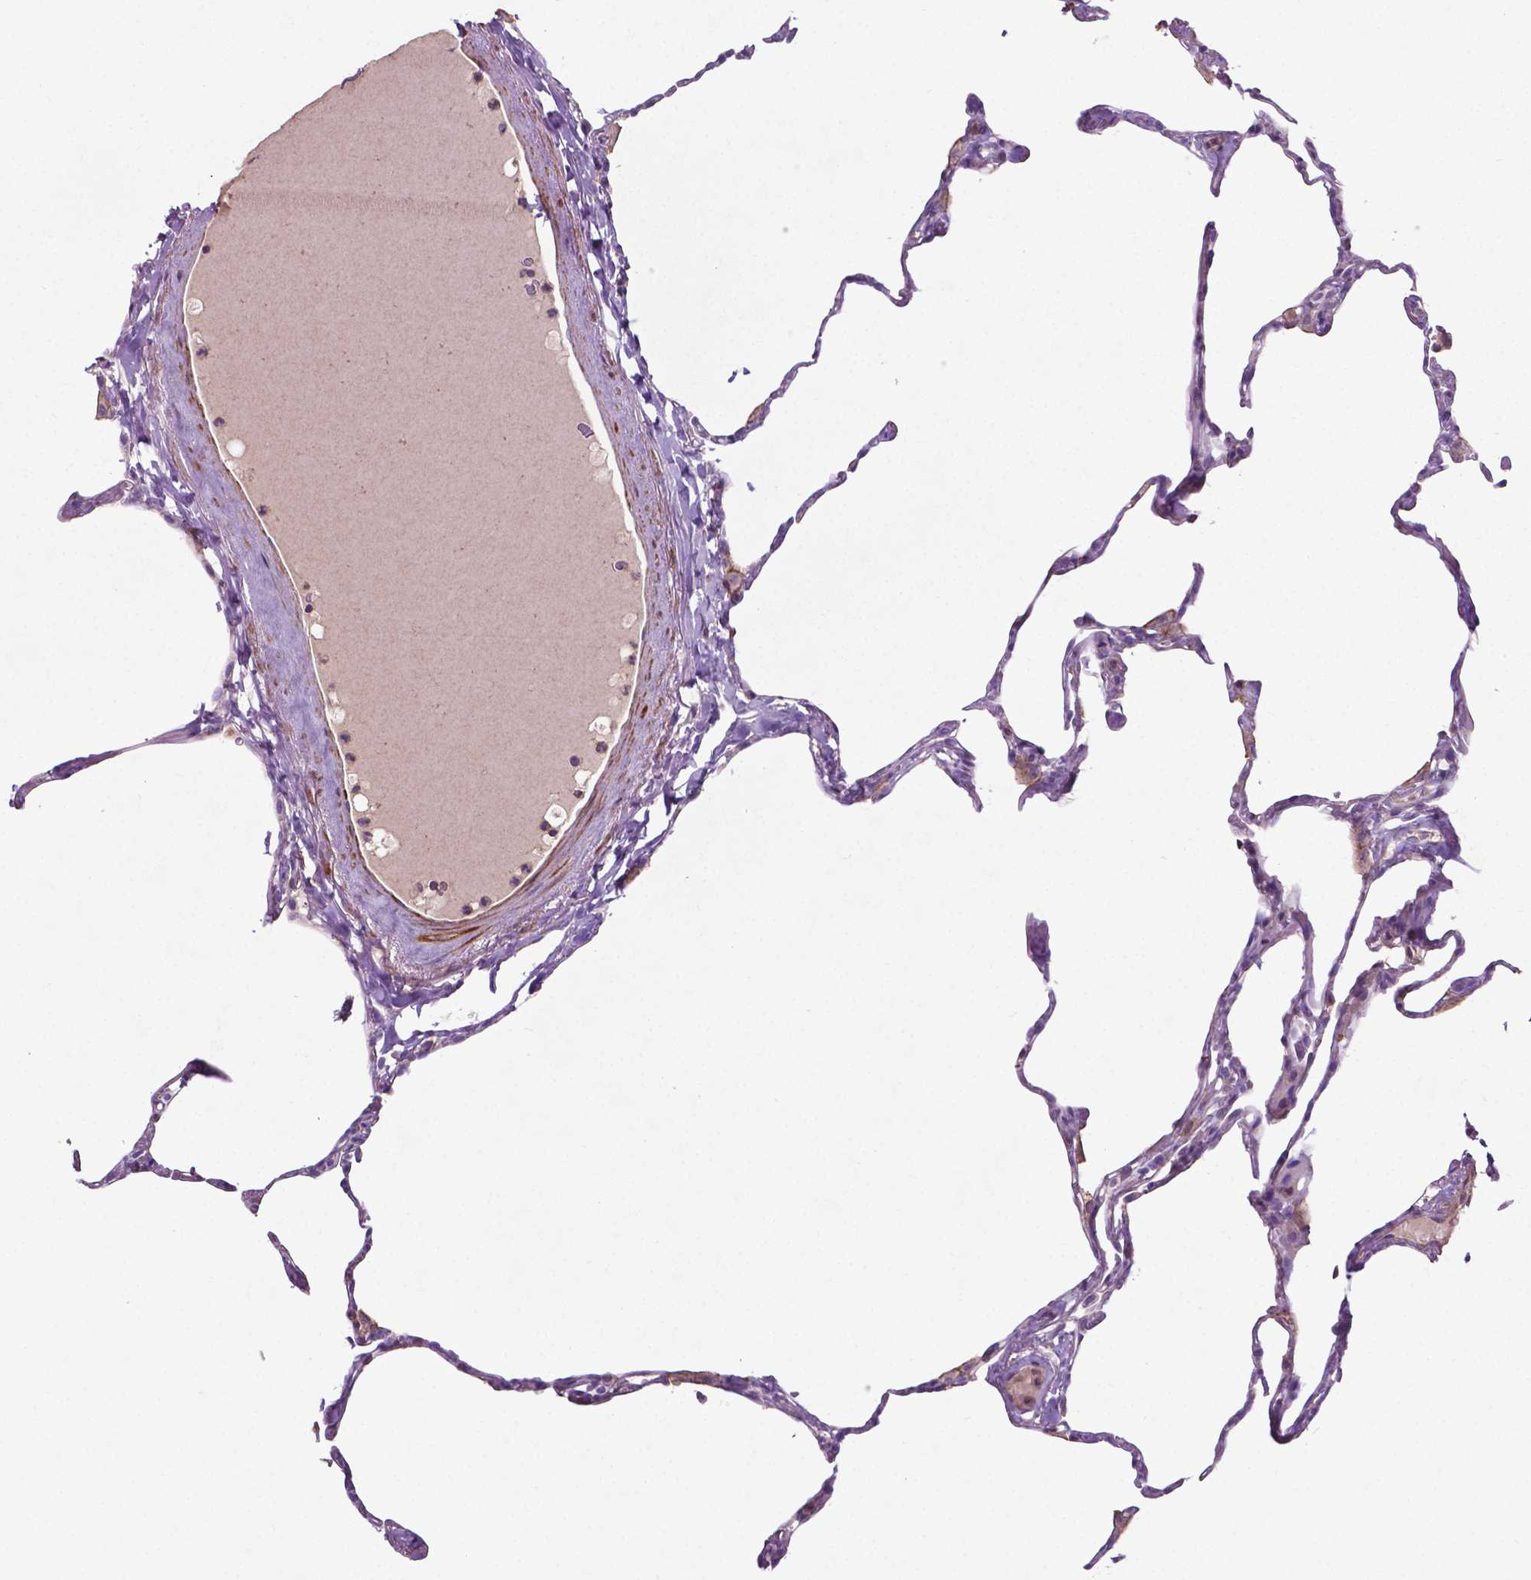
{"staining": {"intensity": "negative", "quantity": "none", "location": "none"}, "tissue": "lung", "cell_type": "Alveolar cells", "image_type": "normal", "snomed": [{"axis": "morphology", "description": "Normal tissue, NOS"}, {"axis": "topography", "description": "Lung"}], "caption": "A photomicrograph of lung stained for a protein exhibits no brown staining in alveolar cells.", "gene": "BMP4", "patient": {"sex": "male", "age": 65}}